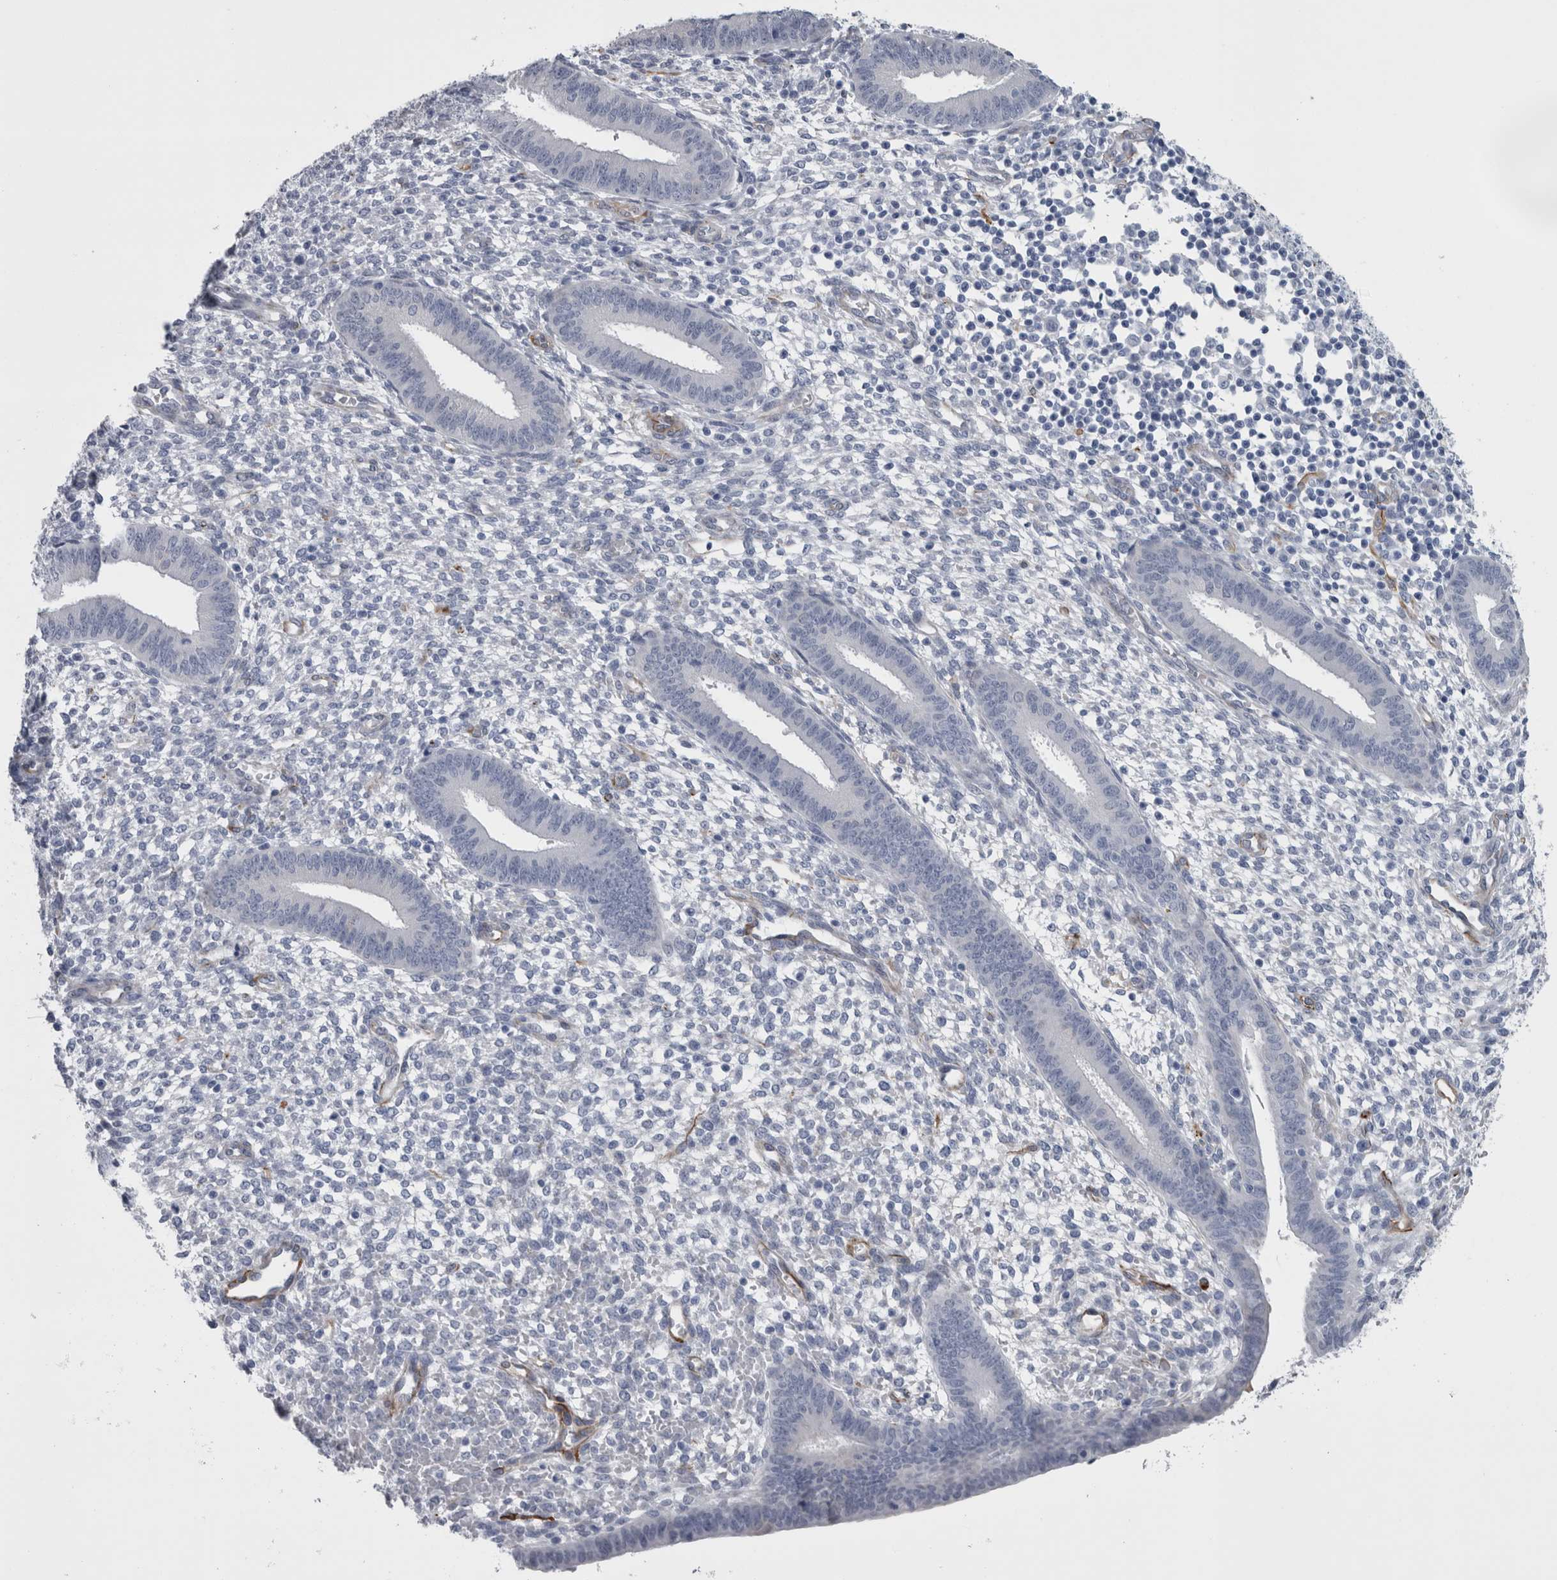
{"staining": {"intensity": "negative", "quantity": "none", "location": "none"}, "tissue": "endometrium", "cell_type": "Cells in endometrial stroma", "image_type": "normal", "snomed": [{"axis": "morphology", "description": "Normal tissue, NOS"}, {"axis": "topography", "description": "Endometrium"}], "caption": "Immunohistochemistry of benign endometrium demonstrates no staining in cells in endometrial stroma. (Brightfield microscopy of DAB IHC at high magnification).", "gene": "VWDE", "patient": {"sex": "female", "age": 46}}